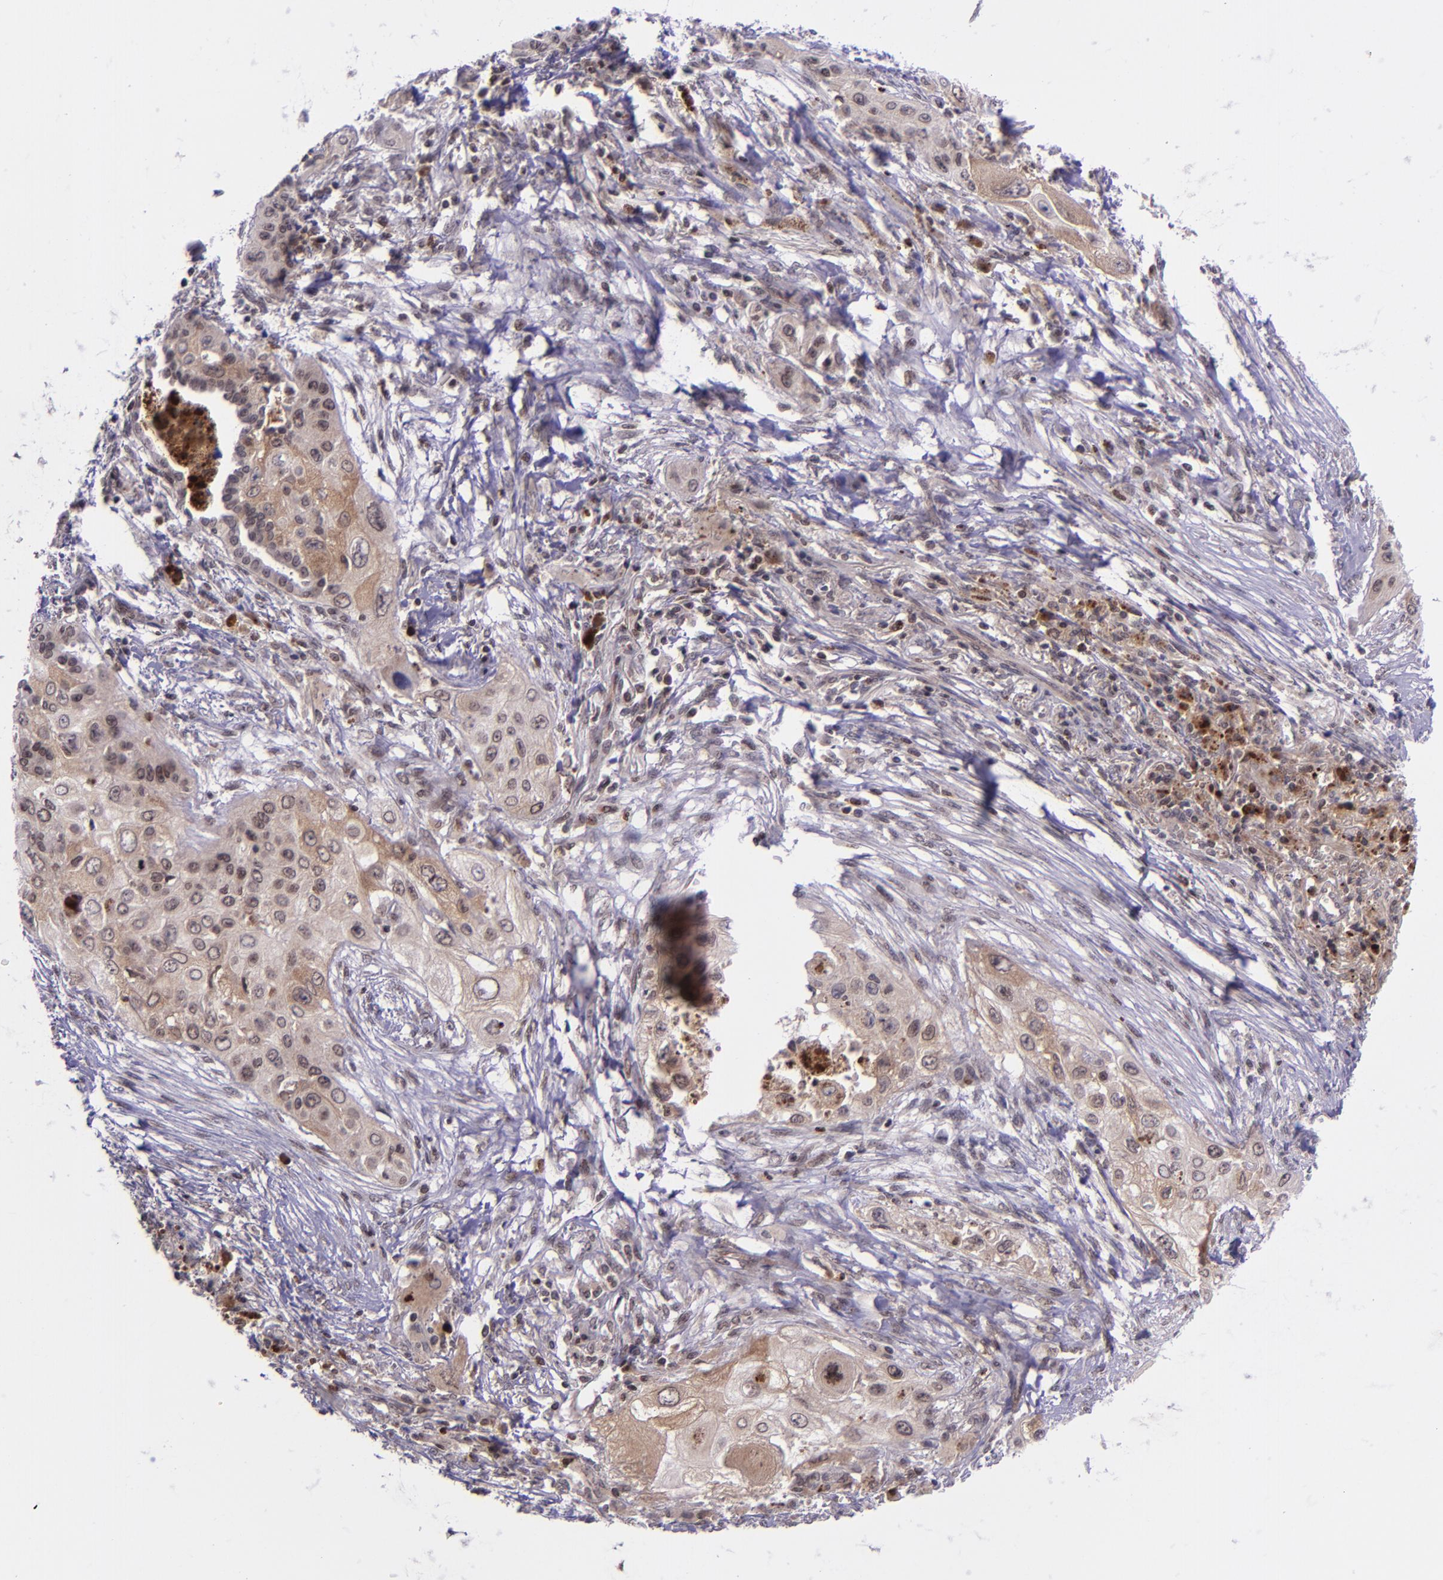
{"staining": {"intensity": "weak", "quantity": "25%-75%", "location": "cytoplasmic/membranous"}, "tissue": "lung cancer", "cell_type": "Tumor cells", "image_type": "cancer", "snomed": [{"axis": "morphology", "description": "Squamous cell carcinoma, NOS"}, {"axis": "topography", "description": "Lung"}], "caption": "Approximately 25%-75% of tumor cells in human lung cancer (squamous cell carcinoma) display weak cytoplasmic/membranous protein expression as visualized by brown immunohistochemical staining.", "gene": "SELL", "patient": {"sex": "male", "age": 71}}